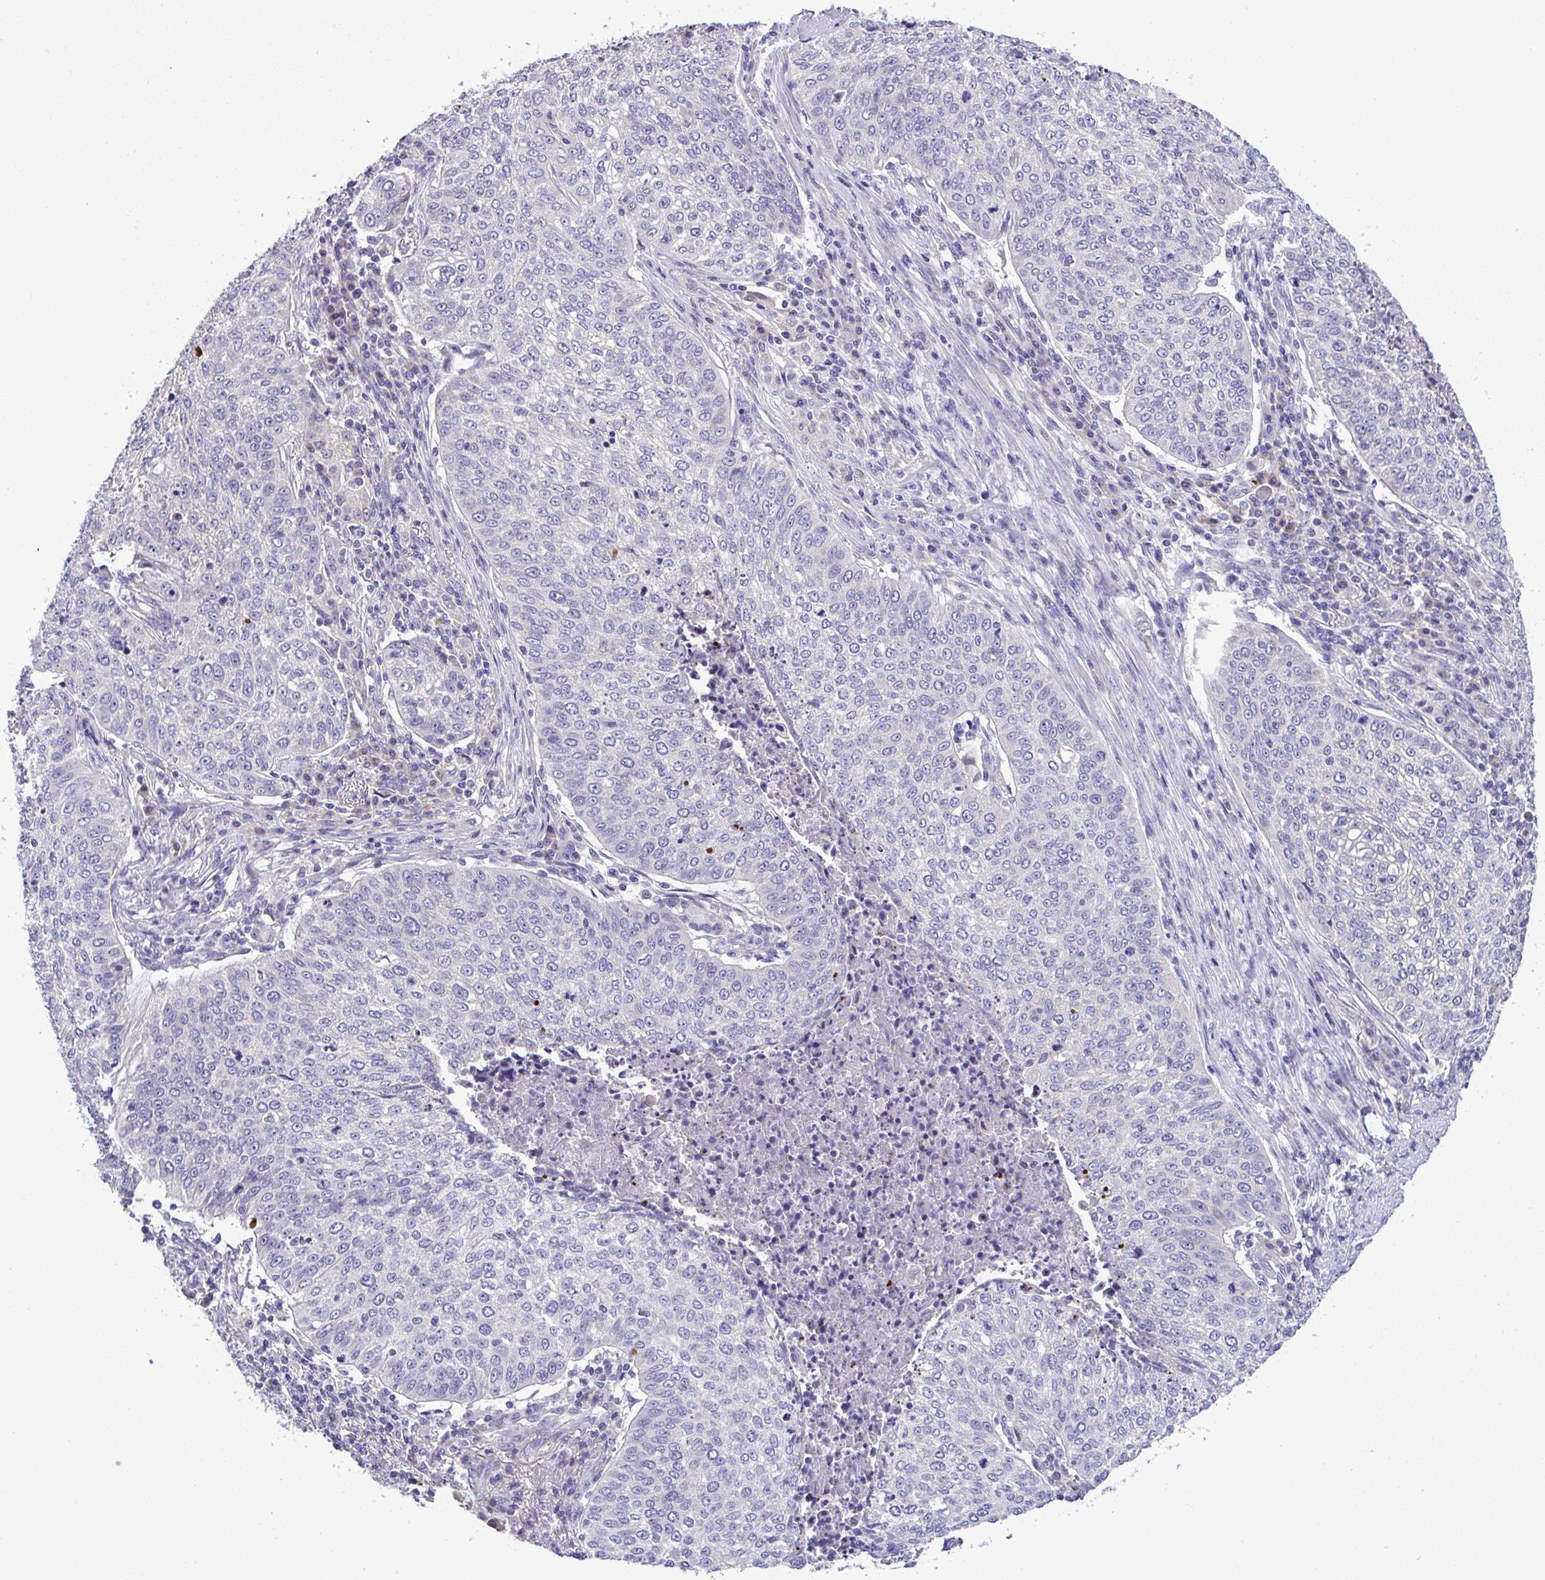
{"staining": {"intensity": "negative", "quantity": "none", "location": "none"}, "tissue": "lung cancer", "cell_type": "Tumor cells", "image_type": "cancer", "snomed": [{"axis": "morphology", "description": "Squamous cell carcinoma, NOS"}, {"axis": "topography", "description": "Lung"}], "caption": "Squamous cell carcinoma (lung) was stained to show a protein in brown. There is no significant staining in tumor cells.", "gene": "ST8SIA2", "patient": {"sex": "male", "age": 63}}